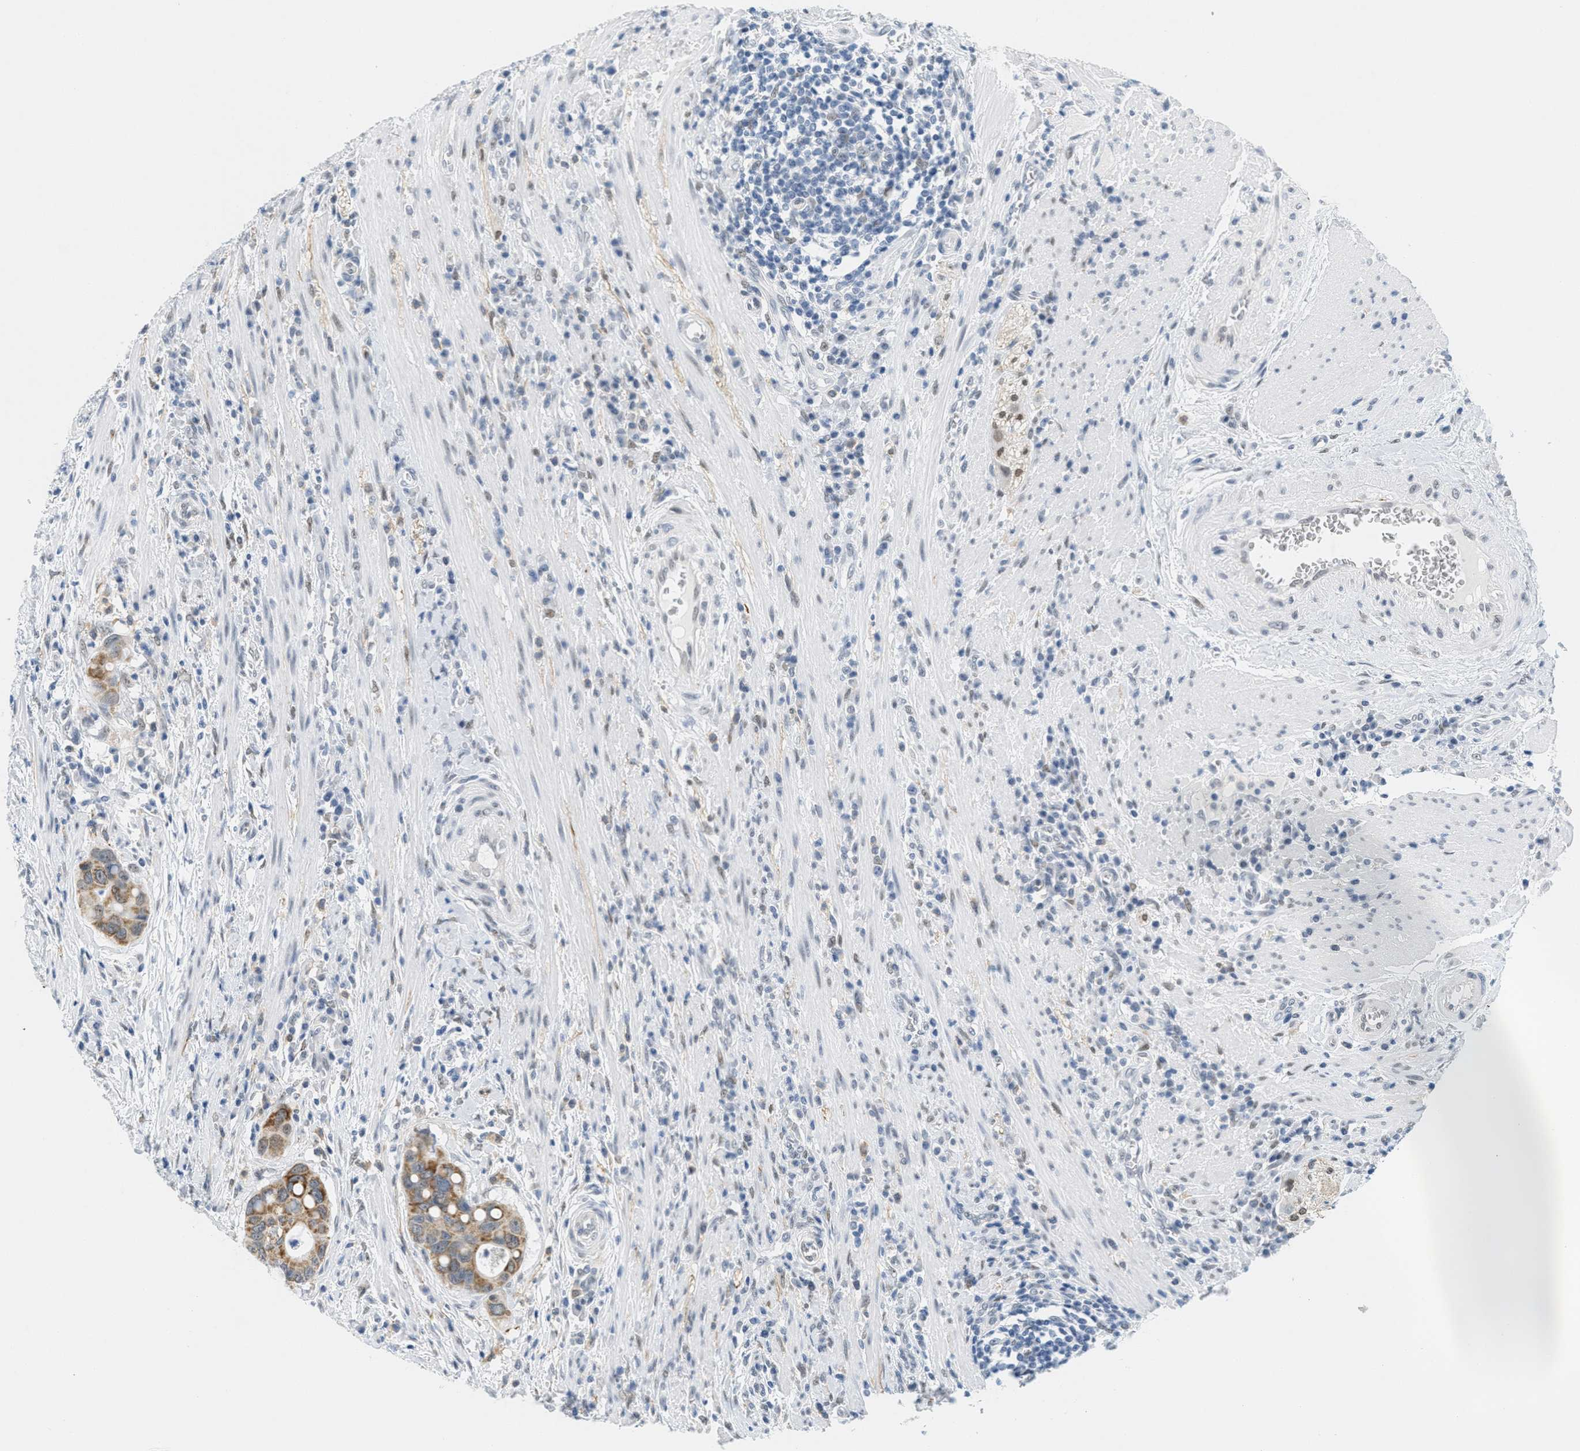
{"staining": {"intensity": "moderate", "quantity": ">75%", "location": "cytoplasmic/membranous"}, "tissue": "colorectal cancer", "cell_type": "Tumor cells", "image_type": "cancer", "snomed": [{"axis": "morphology", "description": "Inflammation, NOS"}, {"axis": "morphology", "description": "Adenocarcinoma, NOS"}, {"axis": "topography", "description": "Colon"}], "caption": "DAB immunohistochemical staining of human adenocarcinoma (colorectal) demonstrates moderate cytoplasmic/membranous protein positivity in approximately >75% of tumor cells.", "gene": "HS3ST2", "patient": {"sex": "male", "age": 72}}